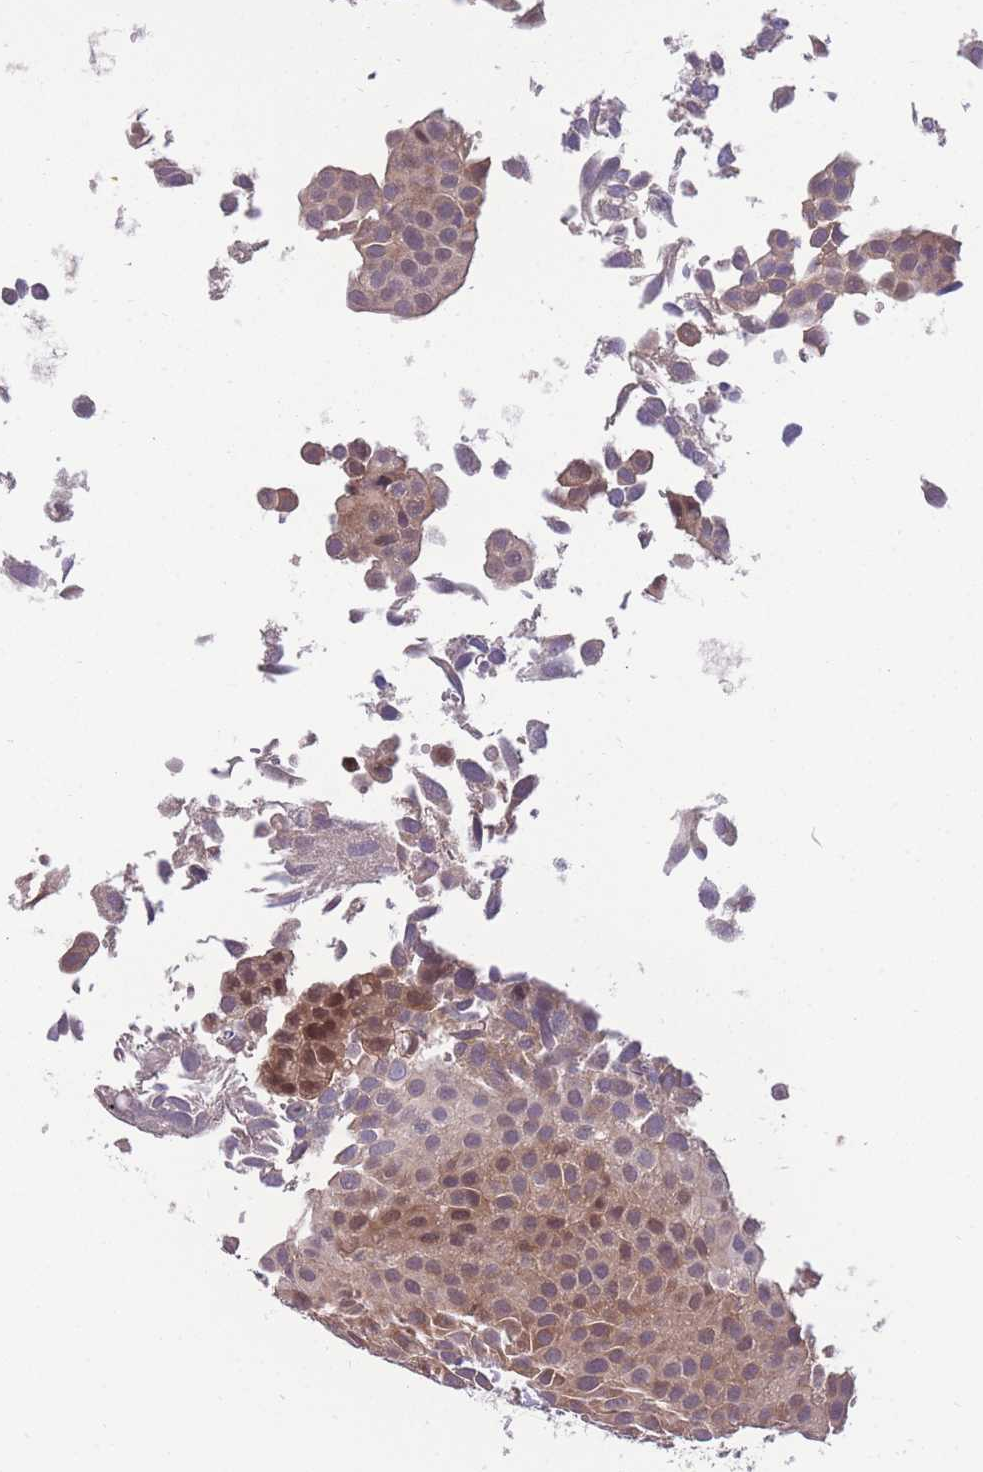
{"staining": {"intensity": "moderate", "quantity": ">75%", "location": "cytoplasmic/membranous"}, "tissue": "urothelial cancer", "cell_type": "Tumor cells", "image_type": "cancer", "snomed": [{"axis": "morphology", "description": "Urothelial carcinoma, Low grade"}, {"axis": "topography", "description": "Urinary bladder"}], "caption": "Urothelial carcinoma (low-grade) stained for a protein (brown) reveals moderate cytoplasmic/membranous positive staining in about >75% of tumor cells.", "gene": "UBE2N", "patient": {"sex": "male", "age": 88}}